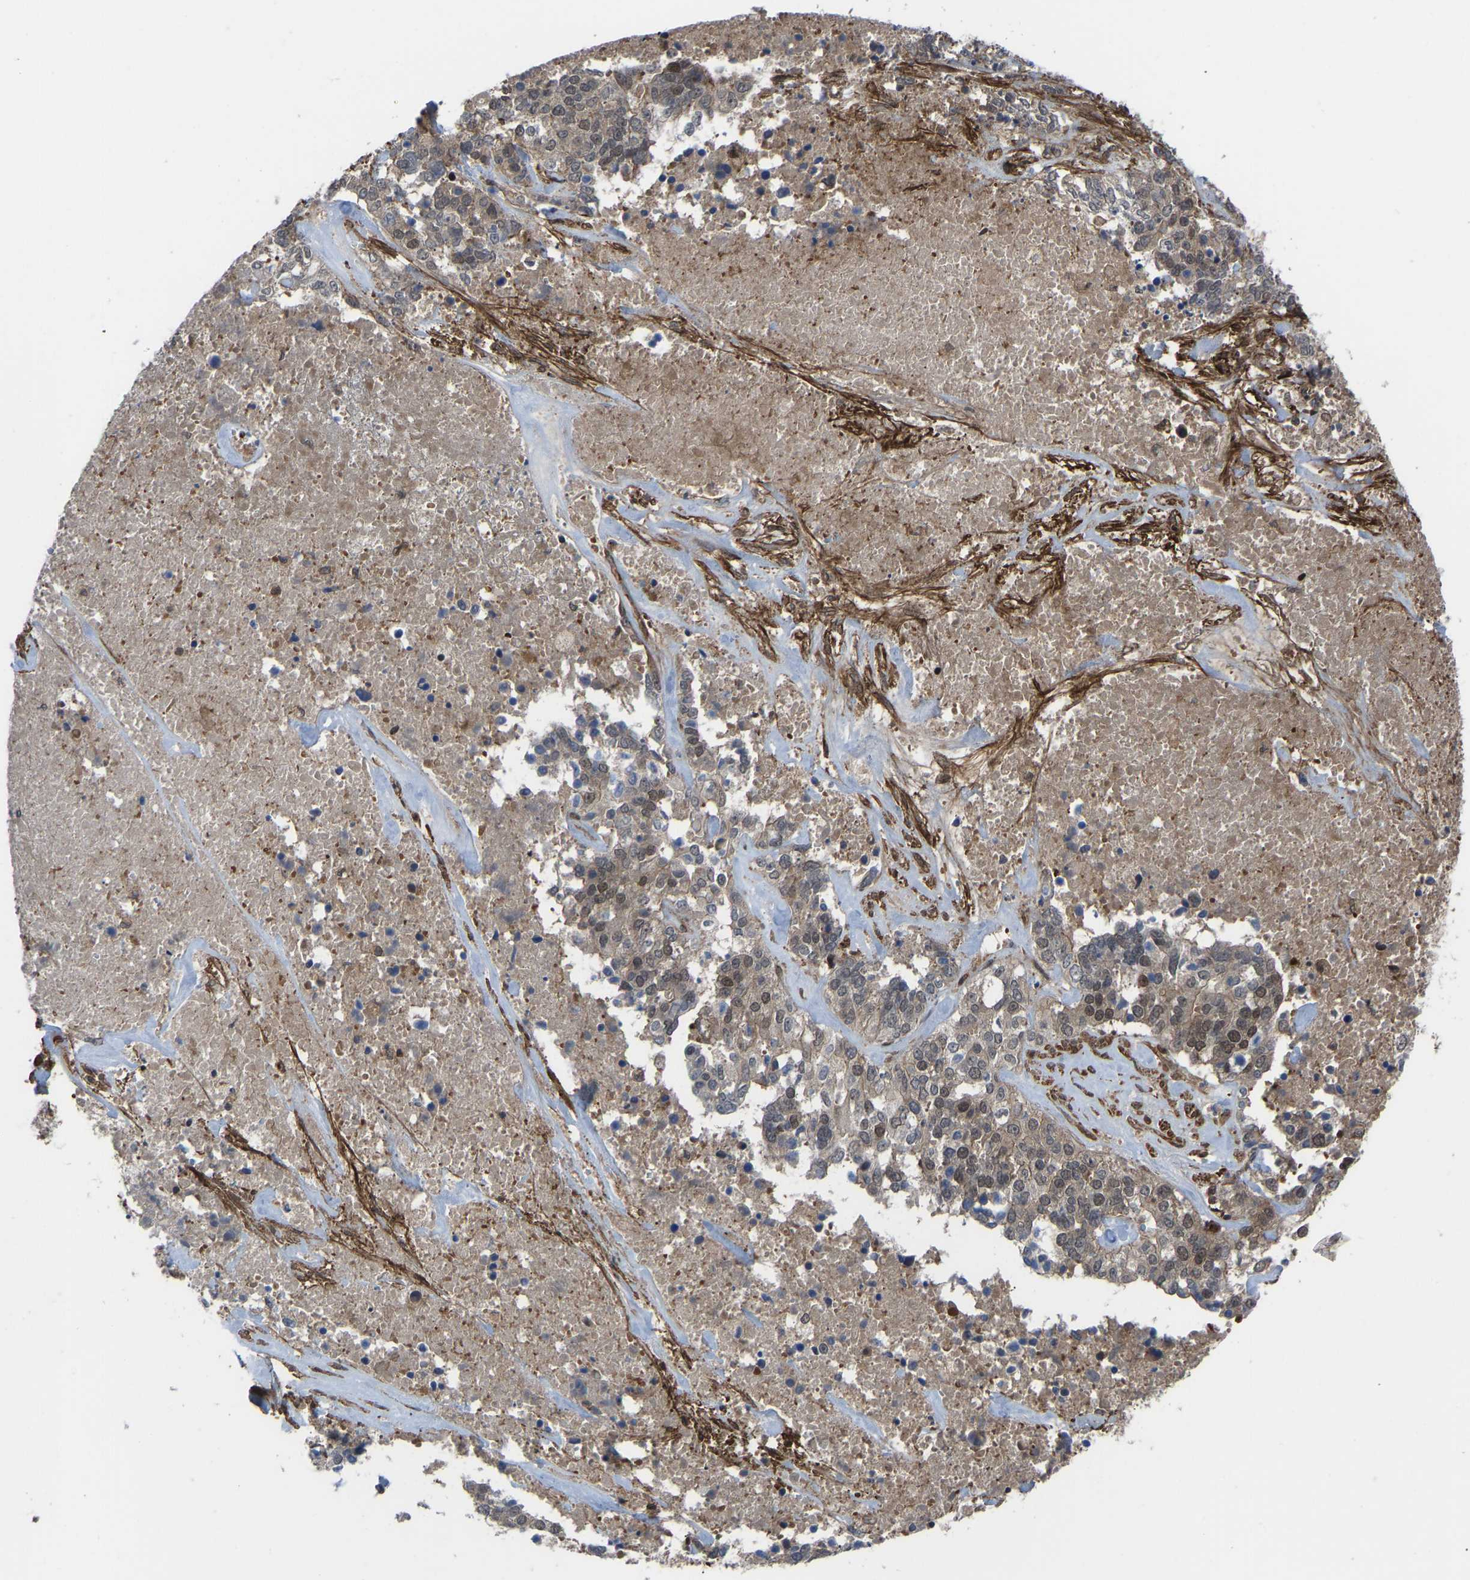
{"staining": {"intensity": "moderate", "quantity": ">75%", "location": "cytoplasmic/membranous,nuclear"}, "tissue": "ovarian cancer", "cell_type": "Tumor cells", "image_type": "cancer", "snomed": [{"axis": "morphology", "description": "Cystadenocarcinoma, serous, NOS"}, {"axis": "topography", "description": "Ovary"}], "caption": "The immunohistochemical stain labels moderate cytoplasmic/membranous and nuclear expression in tumor cells of serous cystadenocarcinoma (ovarian) tissue.", "gene": "CYP7B1", "patient": {"sex": "female", "age": 44}}